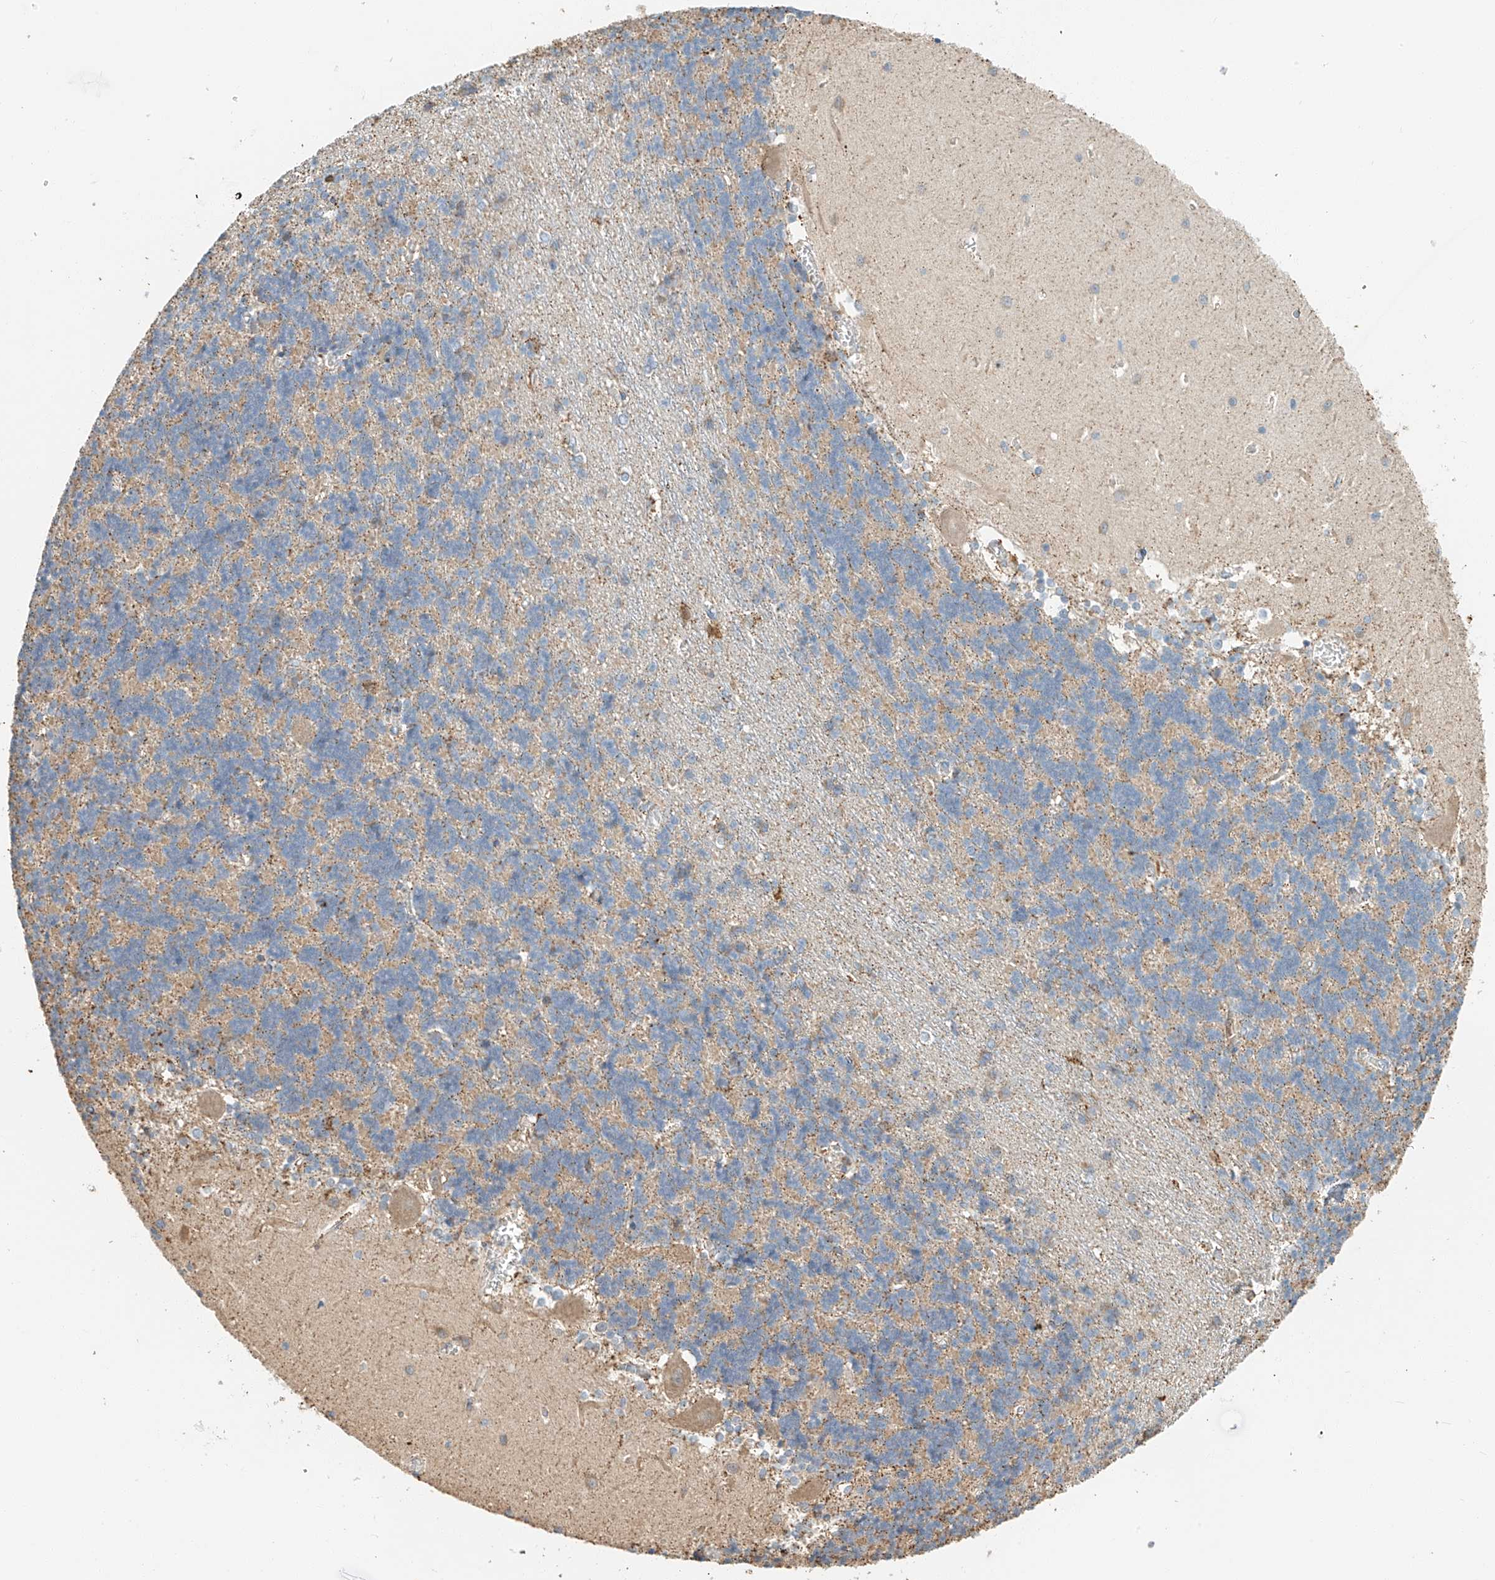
{"staining": {"intensity": "weak", "quantity": "25%-75%", "location": "cytoplasmic/membranous"}, "tissue": "cerebellum", "cell_type": "Cells in granular layer", "image_type": "normal", "snomed": [{"axis": "morphology", "description": "Normal tissue, NOS"}, {"axis": "topography", "description": "Cerebellum"}], "caption": "Immunohistochemistry (IHC) micrograph of unremarkable cerebellum stained for a protein (brown), which demonstrates low levels of weak cytoplasmic/membranous staining in approximately 25%-75% of cells in granular layer.", "gene": "YIPF7", "patient": {"sex": "male", "age": 37}}